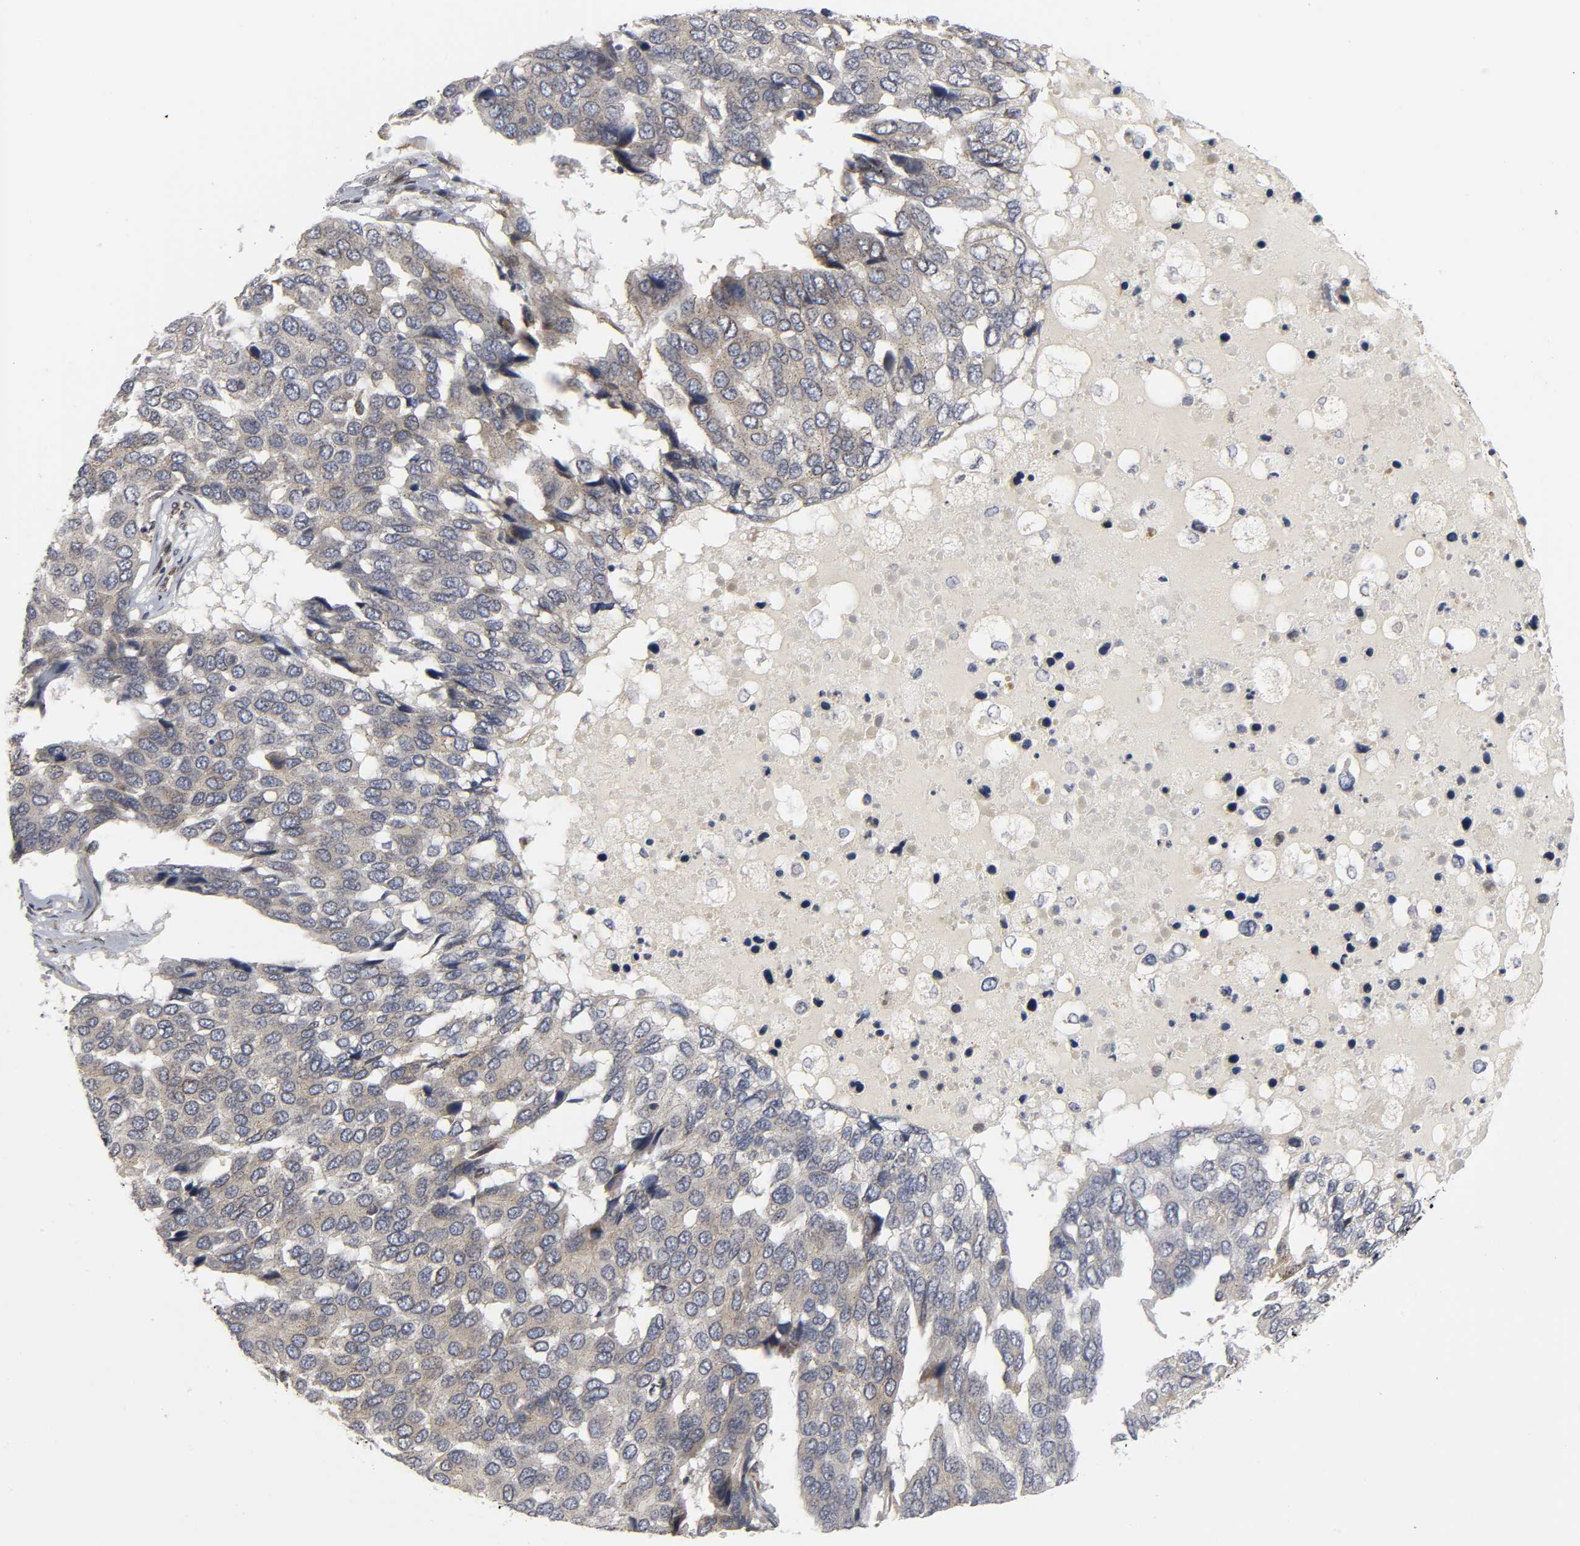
{"staining": {"intensity": "weak", "quantity": "<25%", "location": "cytoplasmic/membranous"}, "tissue": "pancreatic cancer", "cell_type": "Tumor cells", "image_type": "cancer", "snomed": [{"axis": "morphology", "description": "Adenocarcinoma, NOS"}, {"axis": "topography", "description": "Pancreas"}], "caption": "Pancreatic cancer (adenocarcinoma) stained for a protein using immunohistochemistry demonstrates no positivity tumor cells.", "gene": "ASB6", "patient": {"sex": "male", "age": 50}}